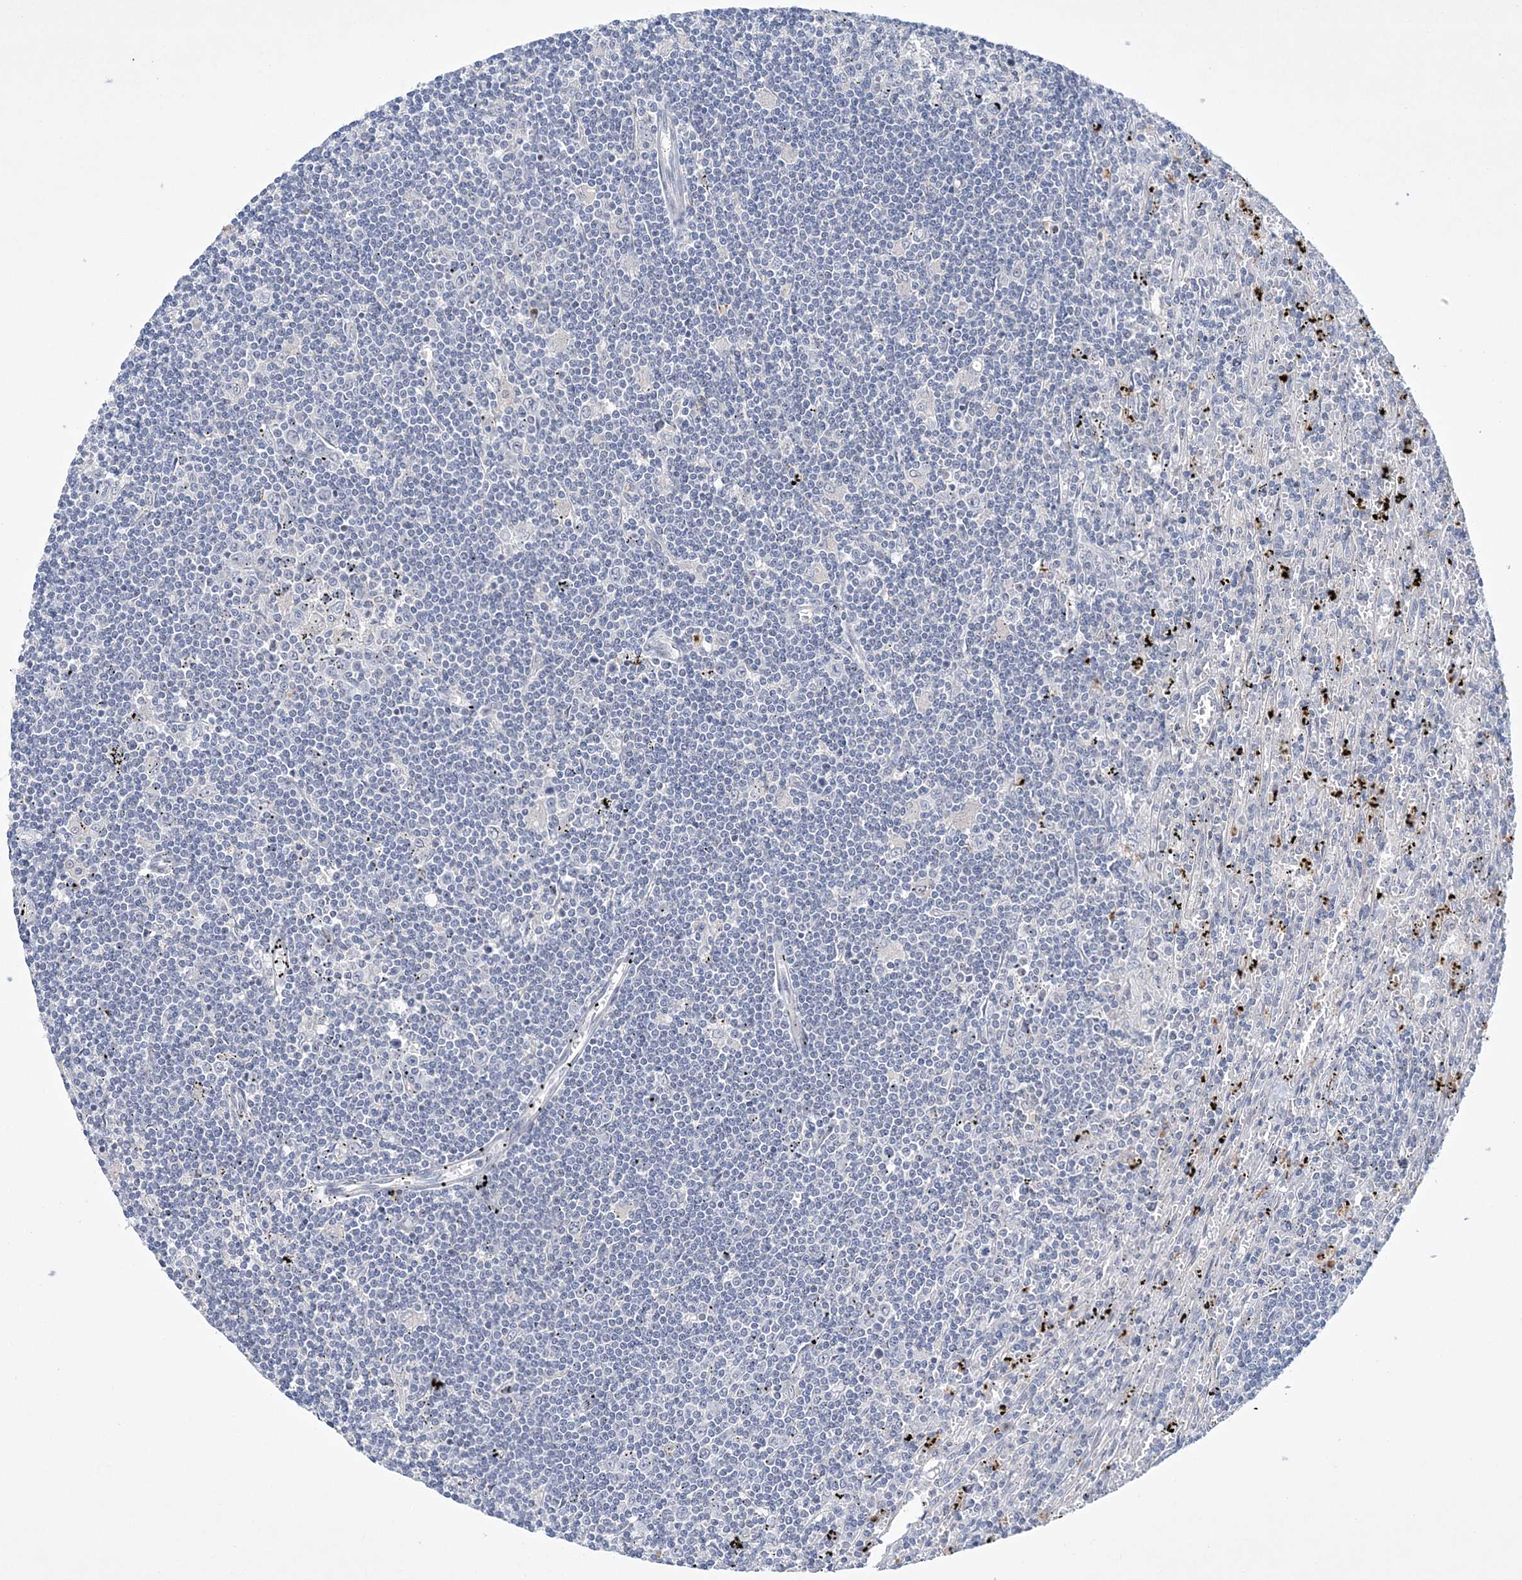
{"staining": {"intensity": "negative", "quantity": "none", "location": "none"}, "tissue": "lymphoma", "cell_type": "Tumor cells", "image_type": "cancer", "snomed": [{"axis": "morphology", "description": "Malignant lymphoma, non-Hodgkin's type, Low grade"}, {"axis": "topography", "description": "Spleen"}], "caption": "DAB immunohistochemical staining of lymphoma reveals no significant expression in tumor cells. (DAB IHC with hematoxylin counter stain).", "gene": "DPCD", "patient": {"sex": "male", "age": 76}}